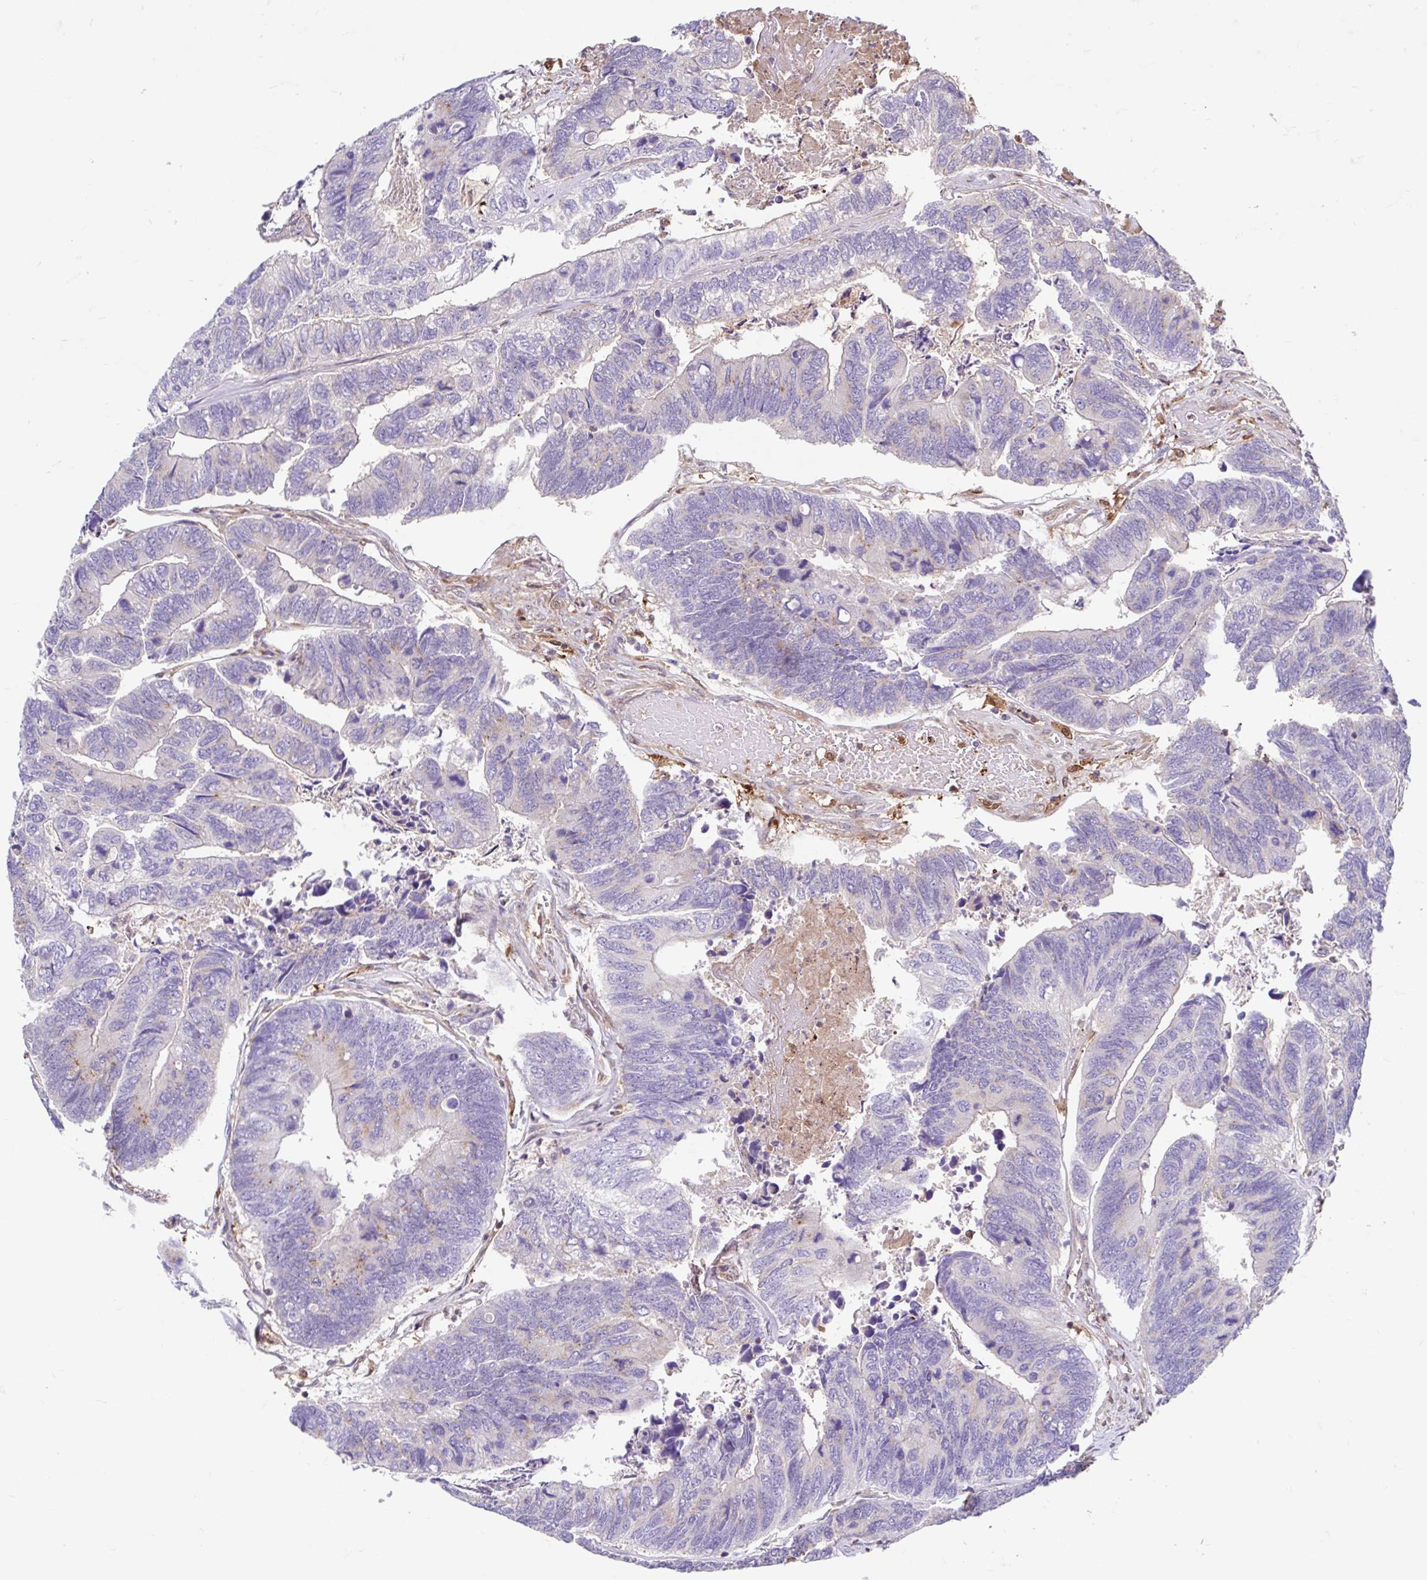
{"staining": {"intensity": "negative", "quantity": "none", "location": "none"}, "tissue": "colorectal cancer", "cell_type": "Tumor cells", "image_type": "cancer", "snomed": [{"axis": "morphology", "description": "Adenocarcinoma, NOS"}, {"axis": "topography", "description": "Colon"}], "caption": "This is an immunohistochemistry (IHC) micrograph of colorectal adenocarcinoma. There is no expression in tumor cells.", "gene": "BLVRA", "patient": {"sex": "female", "age": 67}}